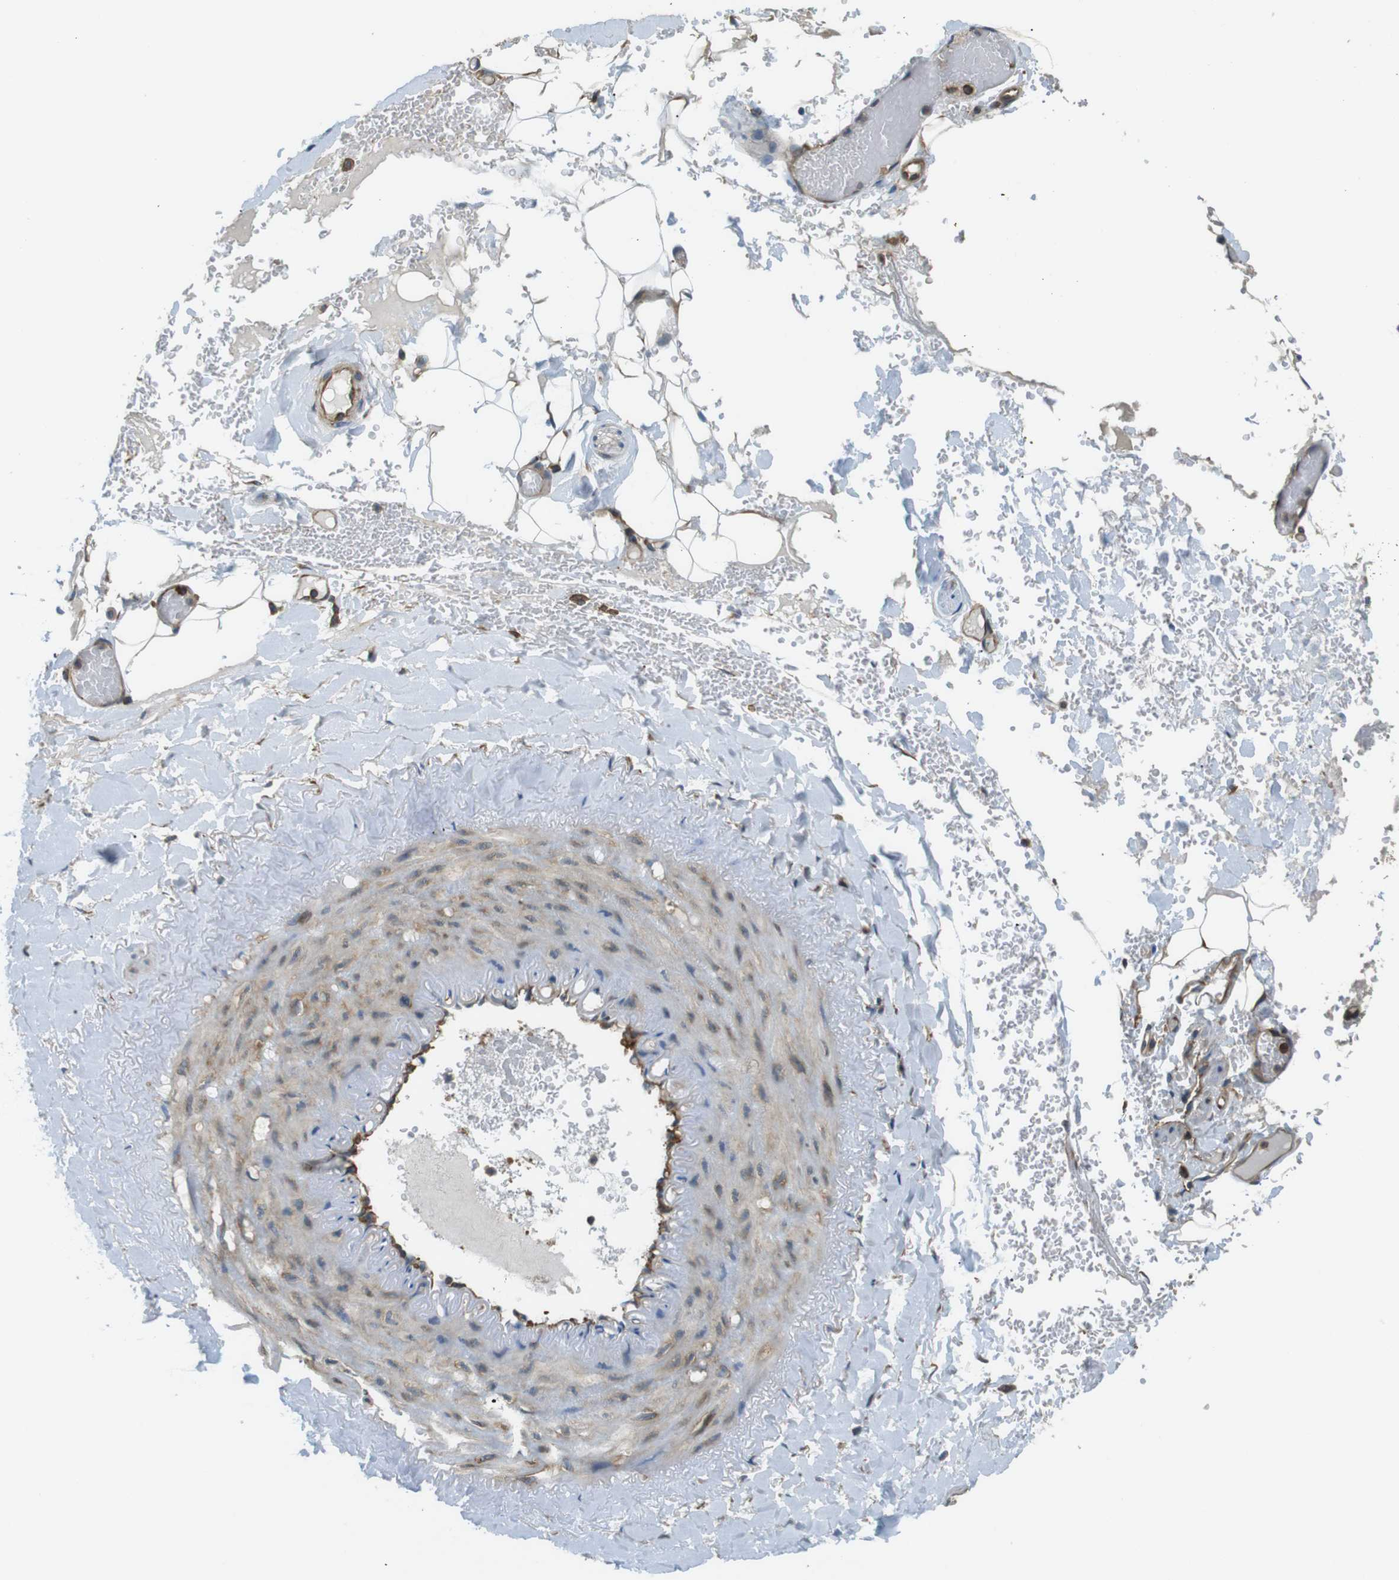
{"staining": {"intensity": "moderate", "quantity": "<25%", "location": "cytoplasmic/membranous"}, "tissue": "adipose tissue", "cell_type": "Adipocytes", "image_type": "normal", "snomed": [{"axis": "morphology", "description": "Normal tissue, NOS"}, {"axis": "topography", "description": "Peripheral nerve tissue"}], "caption": "This photomicrograph exhibits immunohistochemistry (IHC) staining of benign human adipose tissue, with low moderate cytoplasmic/membranous staining in about <25% of adipocytes.", "gene": "TSC1", "patient": {"sex": "male", "age": 70}}